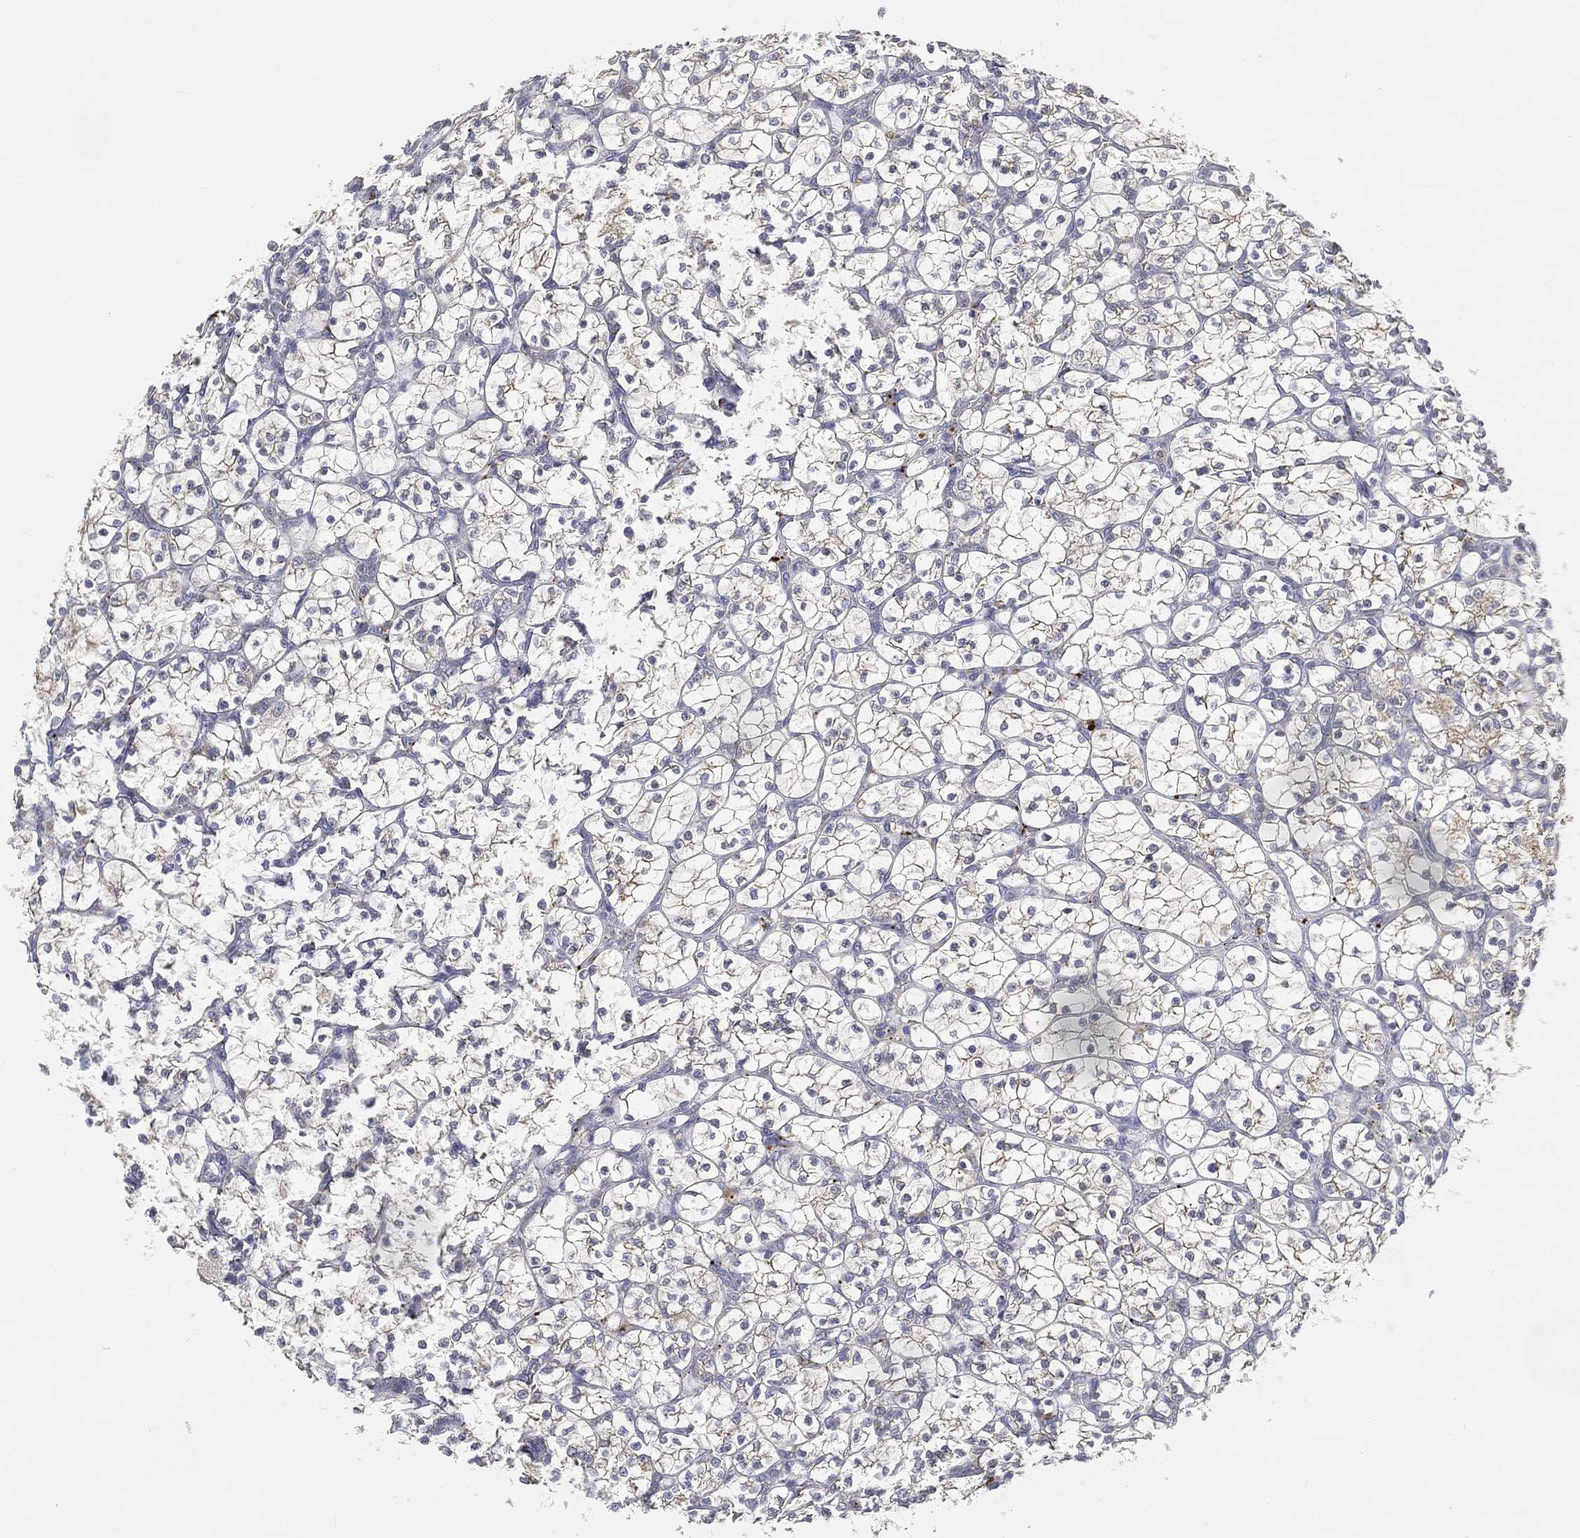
{"staining": {"intensity": "weak", "quantity": "25%-75%", "location": "cytoplasmic/membranous"}, "tissue": "renal cancer", "cell_type": "Tumor cells", "image_type": "cancer", "snomed": [{"axis": "morphology", "description": "Adenocarcinoma, NOS"}, {"axis": "topography", "description": "Kidney"}], "caption": "High-power microscopy captured an immunohistochemistry (IHC) histopathology image of renal cancer (adenocarcinoma), revealing weak cytoplasmic/membranous staining in about 25%-75% of tumor cells.", "gene": "CTSL", "patient": {"sex": "female", "age": 89}}